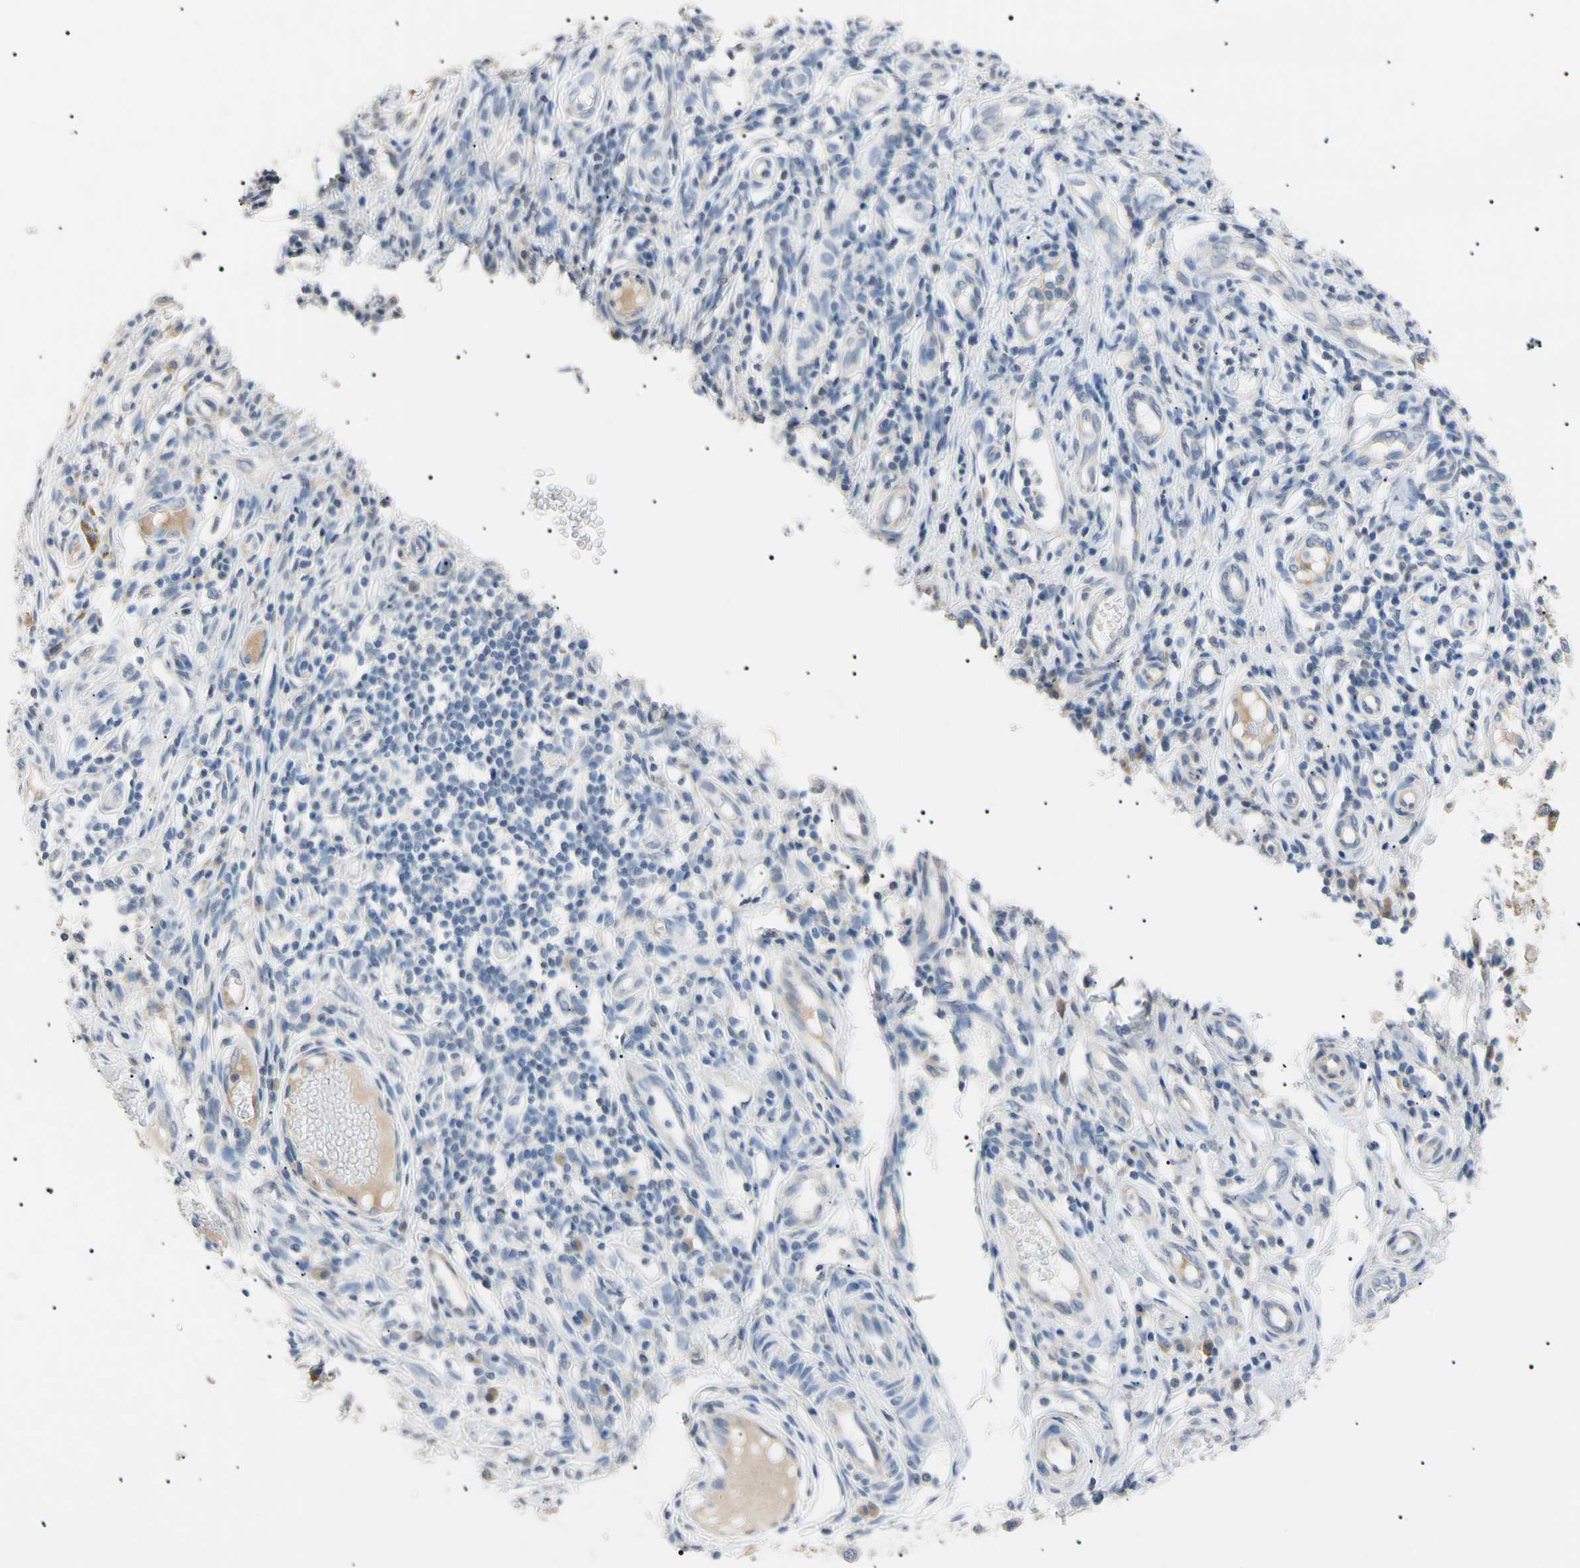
{"staining": {"intensity": "negative", "quantity": "none", "location": "none"}, "tissue": "skin cancer", "cell_type": "Tumor cells", "image_type": "cancer", "snomed": [{"axis": "morphology", "description": "Normal tissue, NOS"}, {"axis": "morphology", "description": "Basal cell carcinoma"}, {"axis": "topography", "description": "Skin"}], "caption": "Tumor cells show no significant positivity in skin cancer.", "gene": "CGB3", "patient": {"sex": "male", "age": 87}}